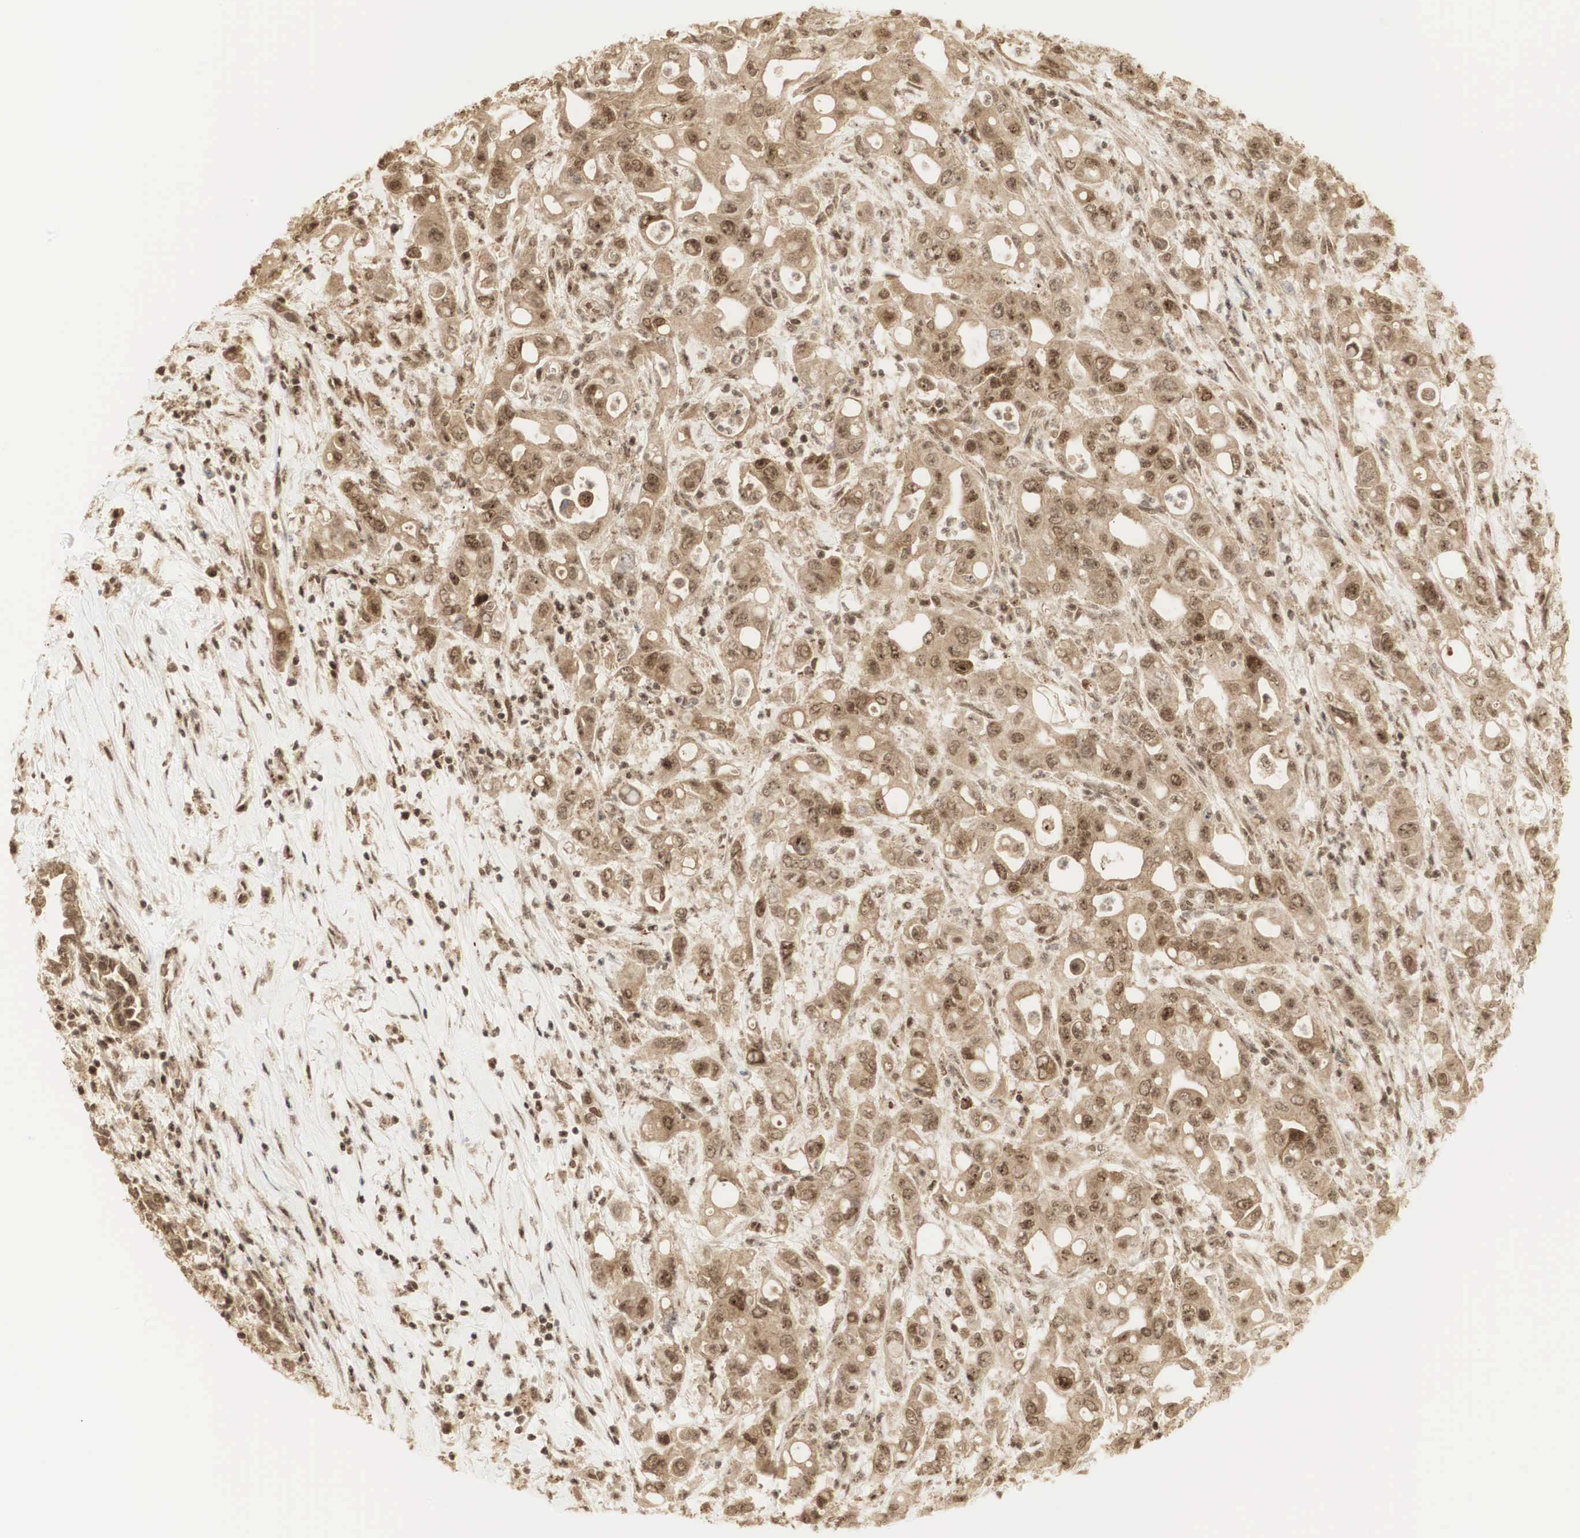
{"staining": {"intensity": "strong", "quantity": ">75%", "location": "cytoplasmic/membranous,nuclear"}, "tissue": "pancreatic cancer", "cell_type": "Tumor cells", "image_type": "cancer", "snomed": [{"axis": "morphology", "description": "Adenocarcinoma, NOS"}, {"axis": "topography", "description": "Pancreas"}], "caption": "DAB (3,3'-diaminobenzidine) immunohistochemical staining of human adenocarcinoma (pancreatic) displays strong cytoplasmic/membranous and nuclear protein staining in approximately >75% of tumor cells.", "gene": "RNF113A", "patient": {"sex": "female", "age": 57}}